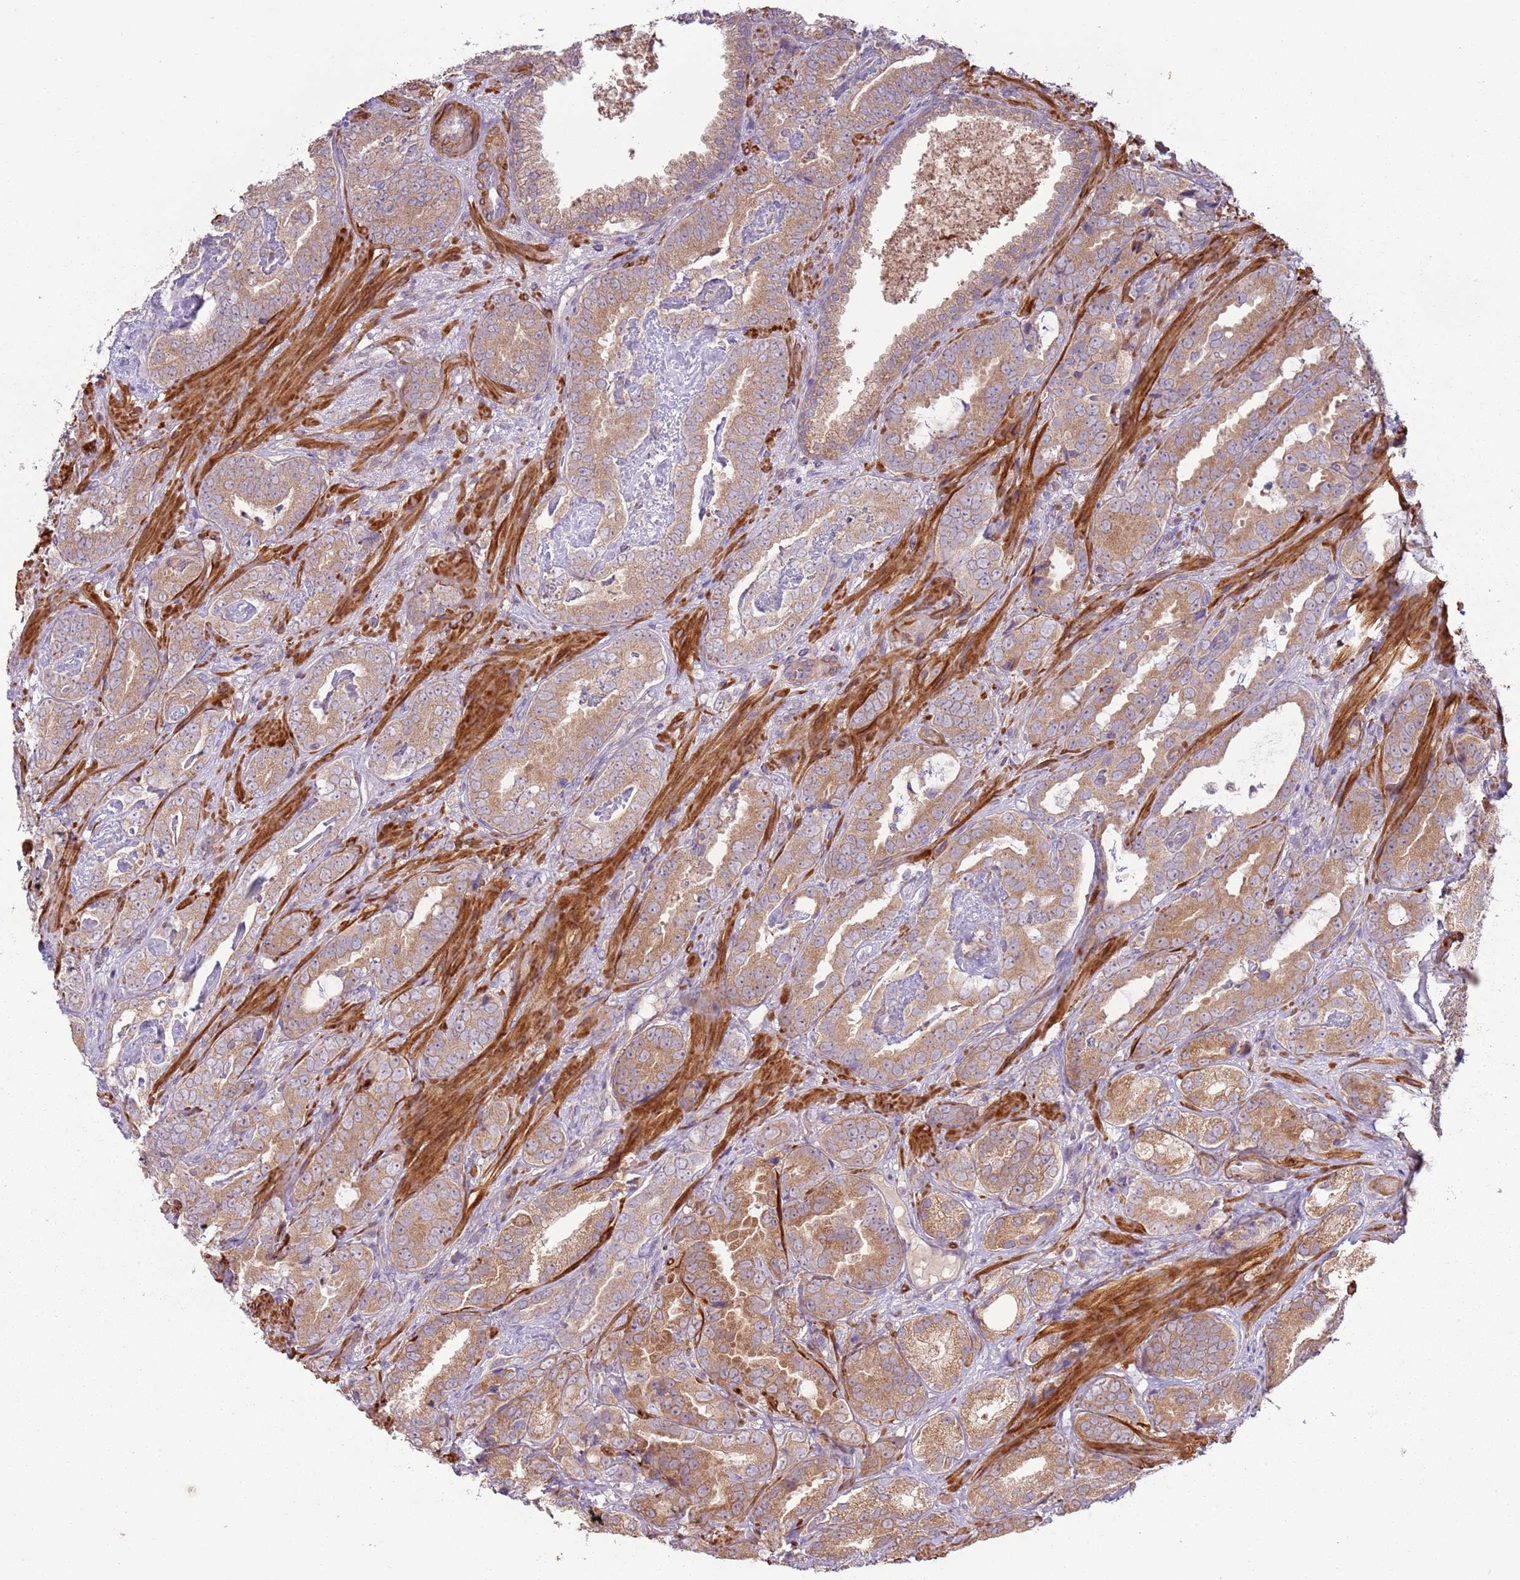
{"staining": {"intensity": "moderate", "quantity": ">75%", "location": "cytoplasmic/membranous"}, "tissue": "prostate cancer", "cell_type": "Tumor cells", "image_type": "cancer", "snomed": [{"axis": "morphology", "description": "Adenocarcinoma, High grade"}, {"axis": "topography", "description": "Prostate"}], "caption": "Human adenocarcinoma (high-grade) (prostate) stained for a protein (brown) shows moderate cytoplasmic/membranous positive staining in approximately >75% of tumor cells.", "gene": "DTD2", "patient": {"sex": "male", "age": 71}}